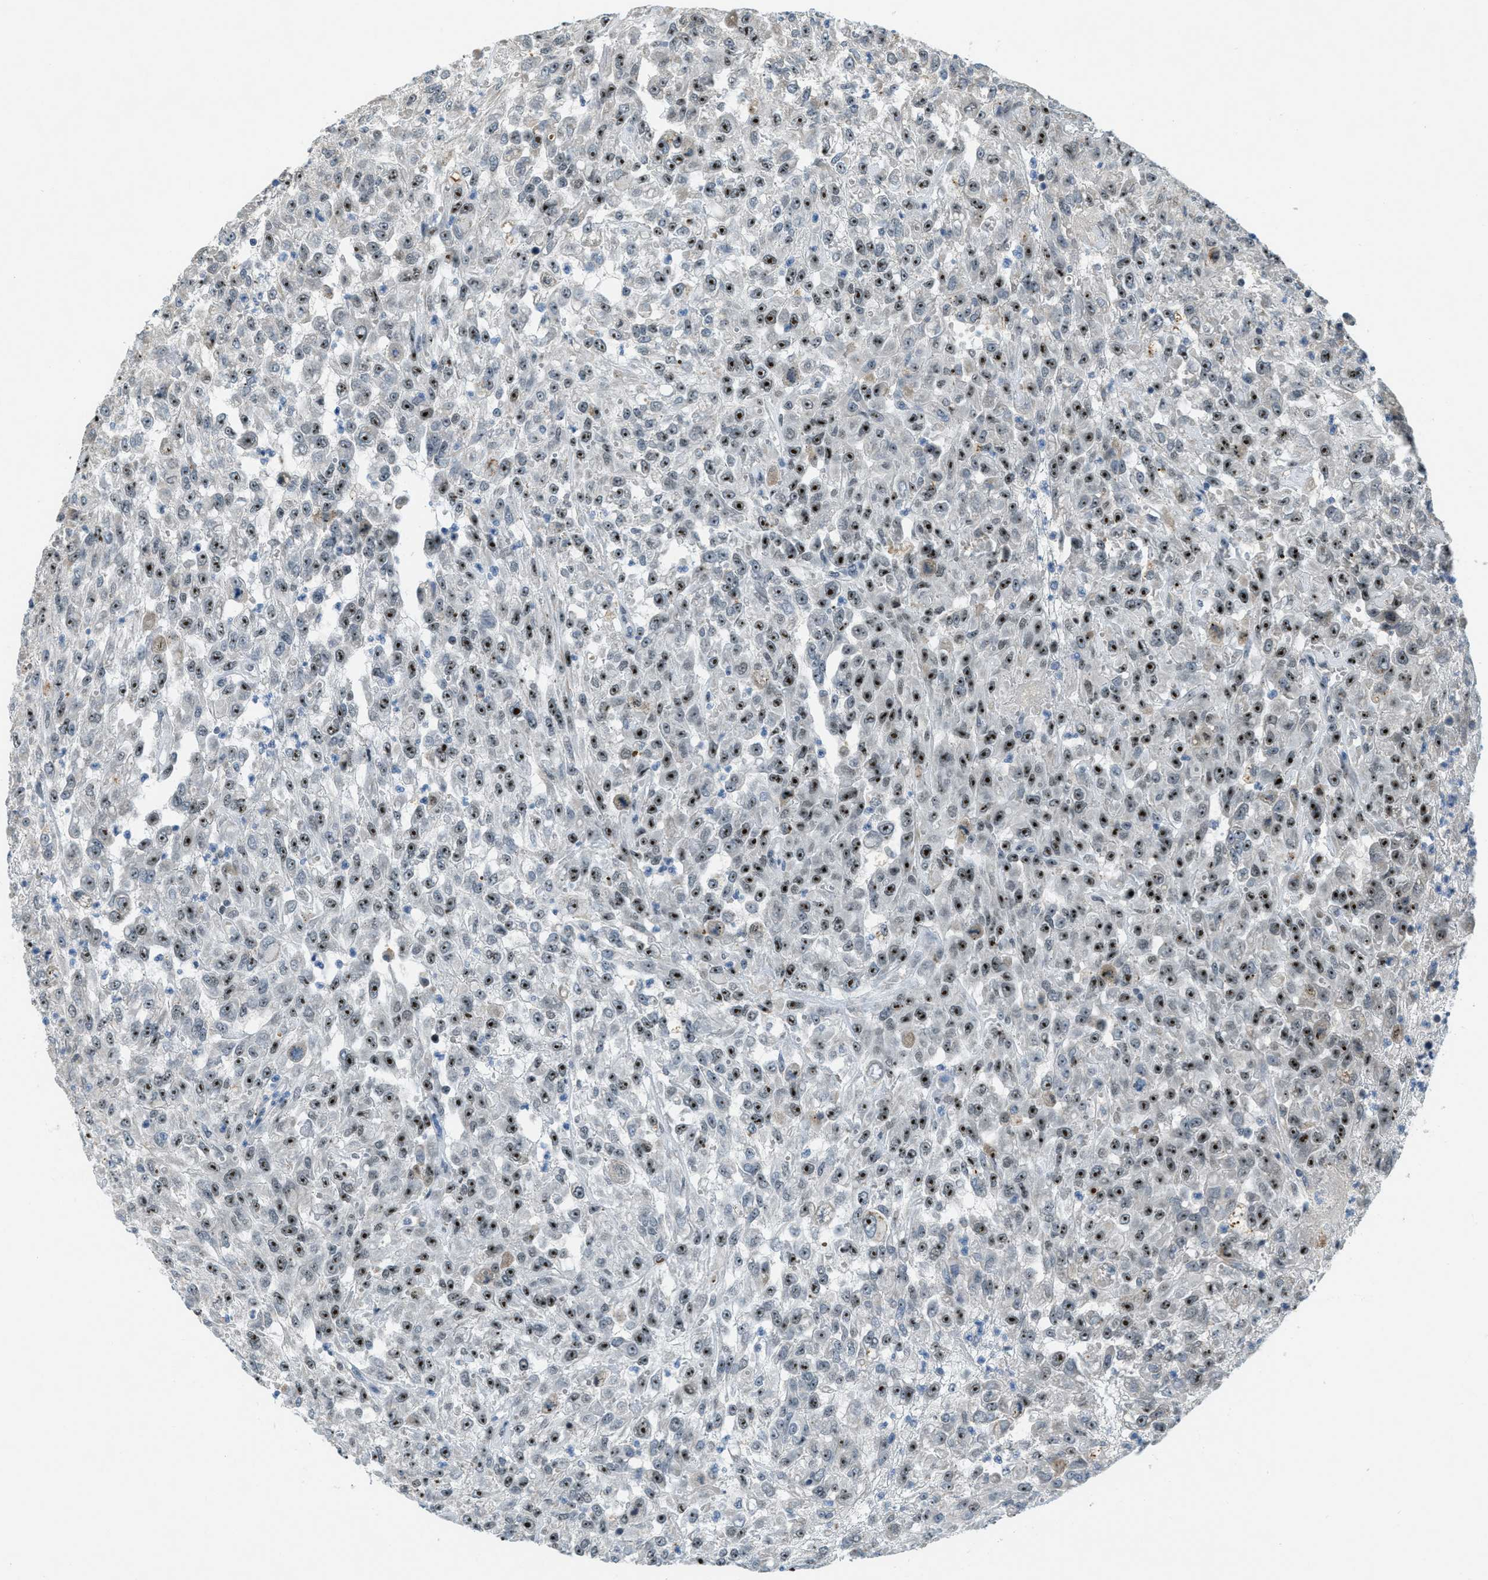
{"staining": {"intensity": "strong", "quantity": "25%-75%", "location": "nuclear"}, "tissue": "urothelial cancer", "cell_type": "Tumor cells", "image_type": "cancer", "snomed": [{"axis": "morphology", "description": "Urothelial carcinoma, High grade"}, {"axis": "topography", "description": "Urinary bladder"}], "caption": "Approximately 25%-75% of tumor cells in high-grade urothelial carcinoma show strong nuclear protein staining as visualized by brown immunohistochemical staining.", "gene": "DDX47", "patient": {"sex": "male", "age": 46}}